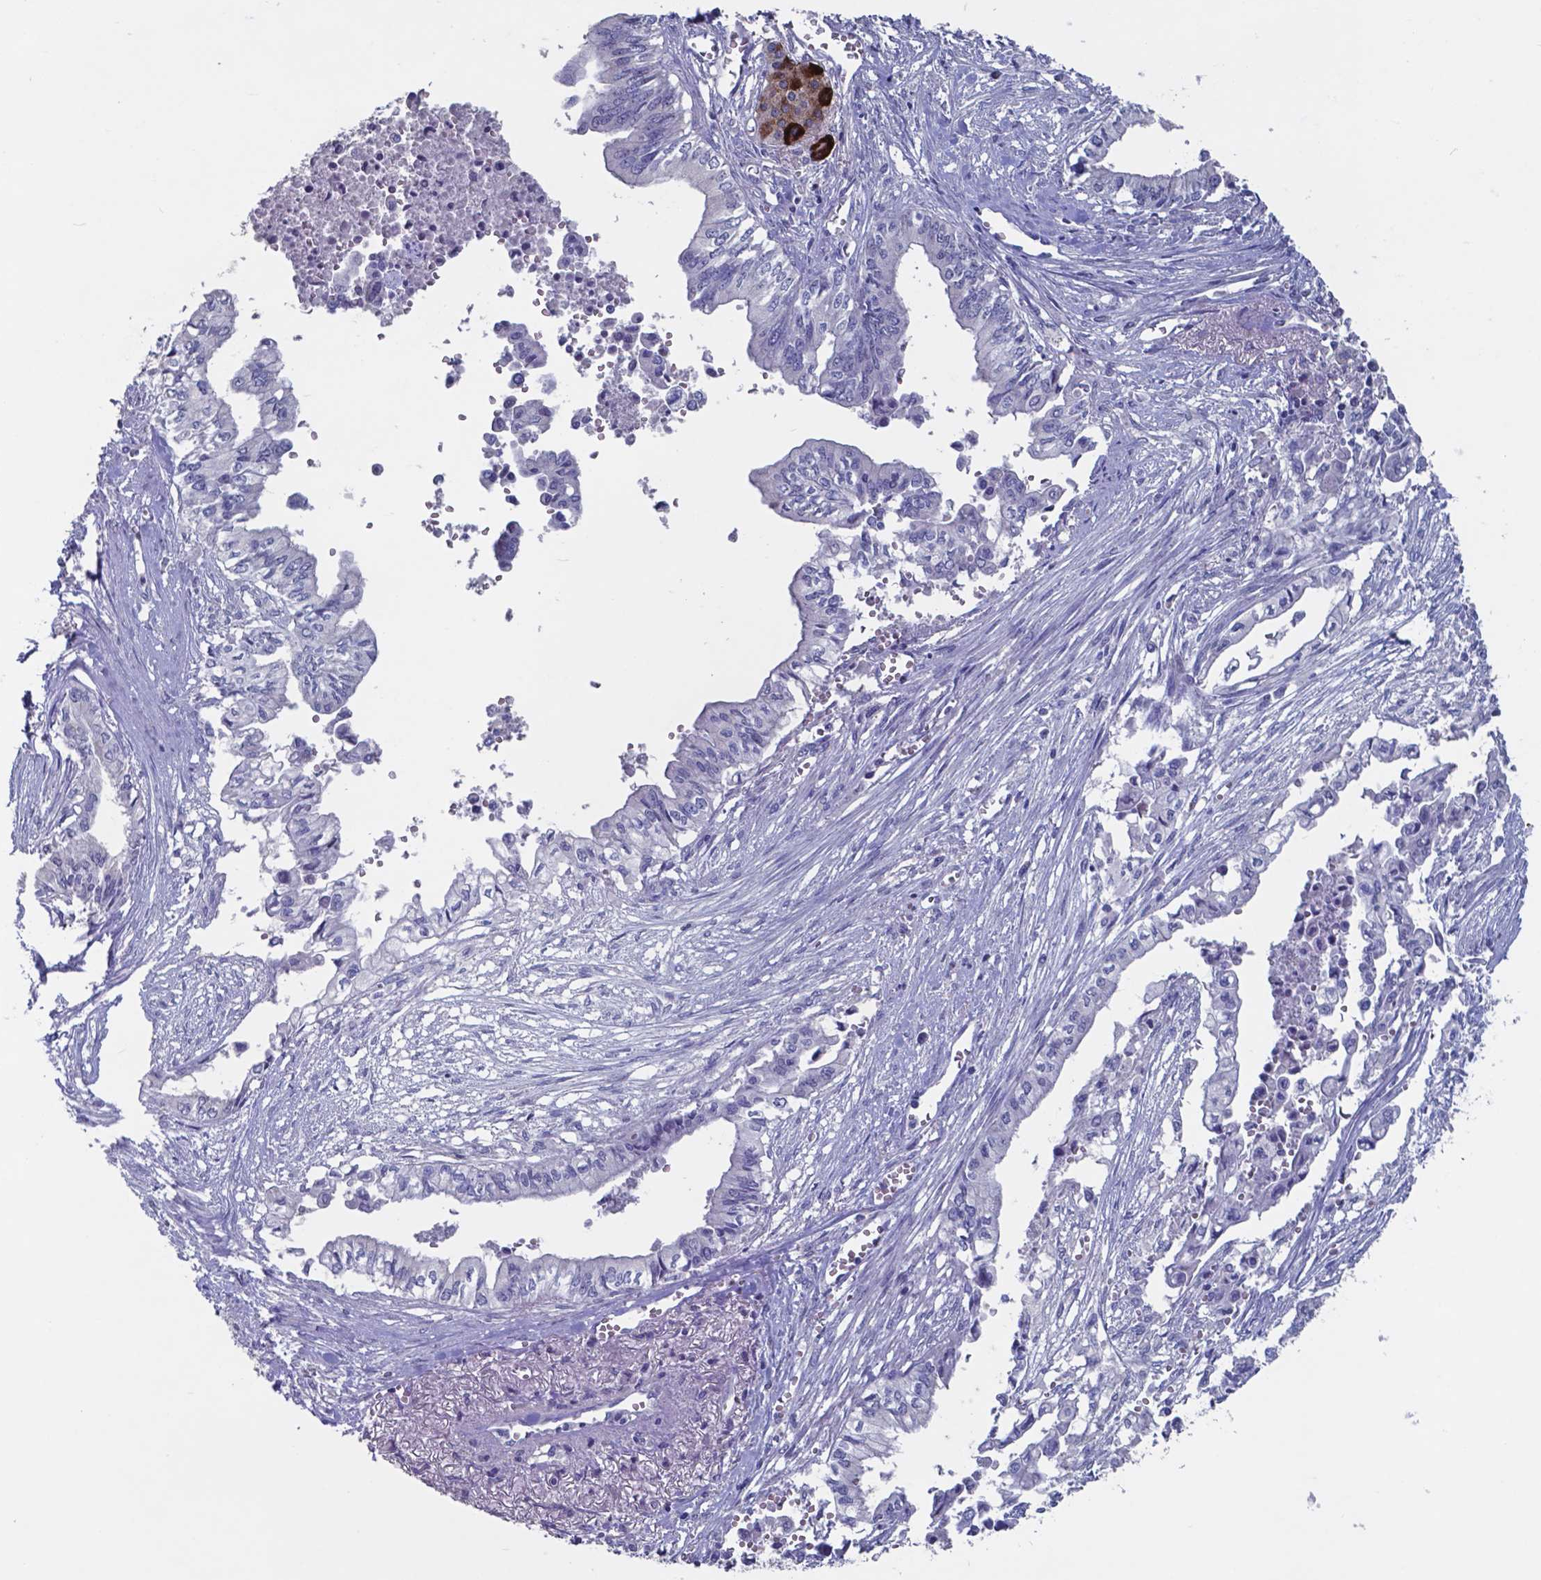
{"staining": {"intensity": "negative", "quantity": "none", "location": "none"}, "tissue": "pancreatic cancer", "cell_type": "Tumor cells", "image_type": "cancer", "snomed": [{"axis": "morphology", "description": "Adenocarcinoma, NOS"}, {"axis": "topography", "description": "Pancreas"}], "caption": "Immunohistochemistry (IHC) of pancreatic cancer demonstrates no expression in tumor cells.", "gene": "TTR", "patient": {"sex": "female", "age": 61}}